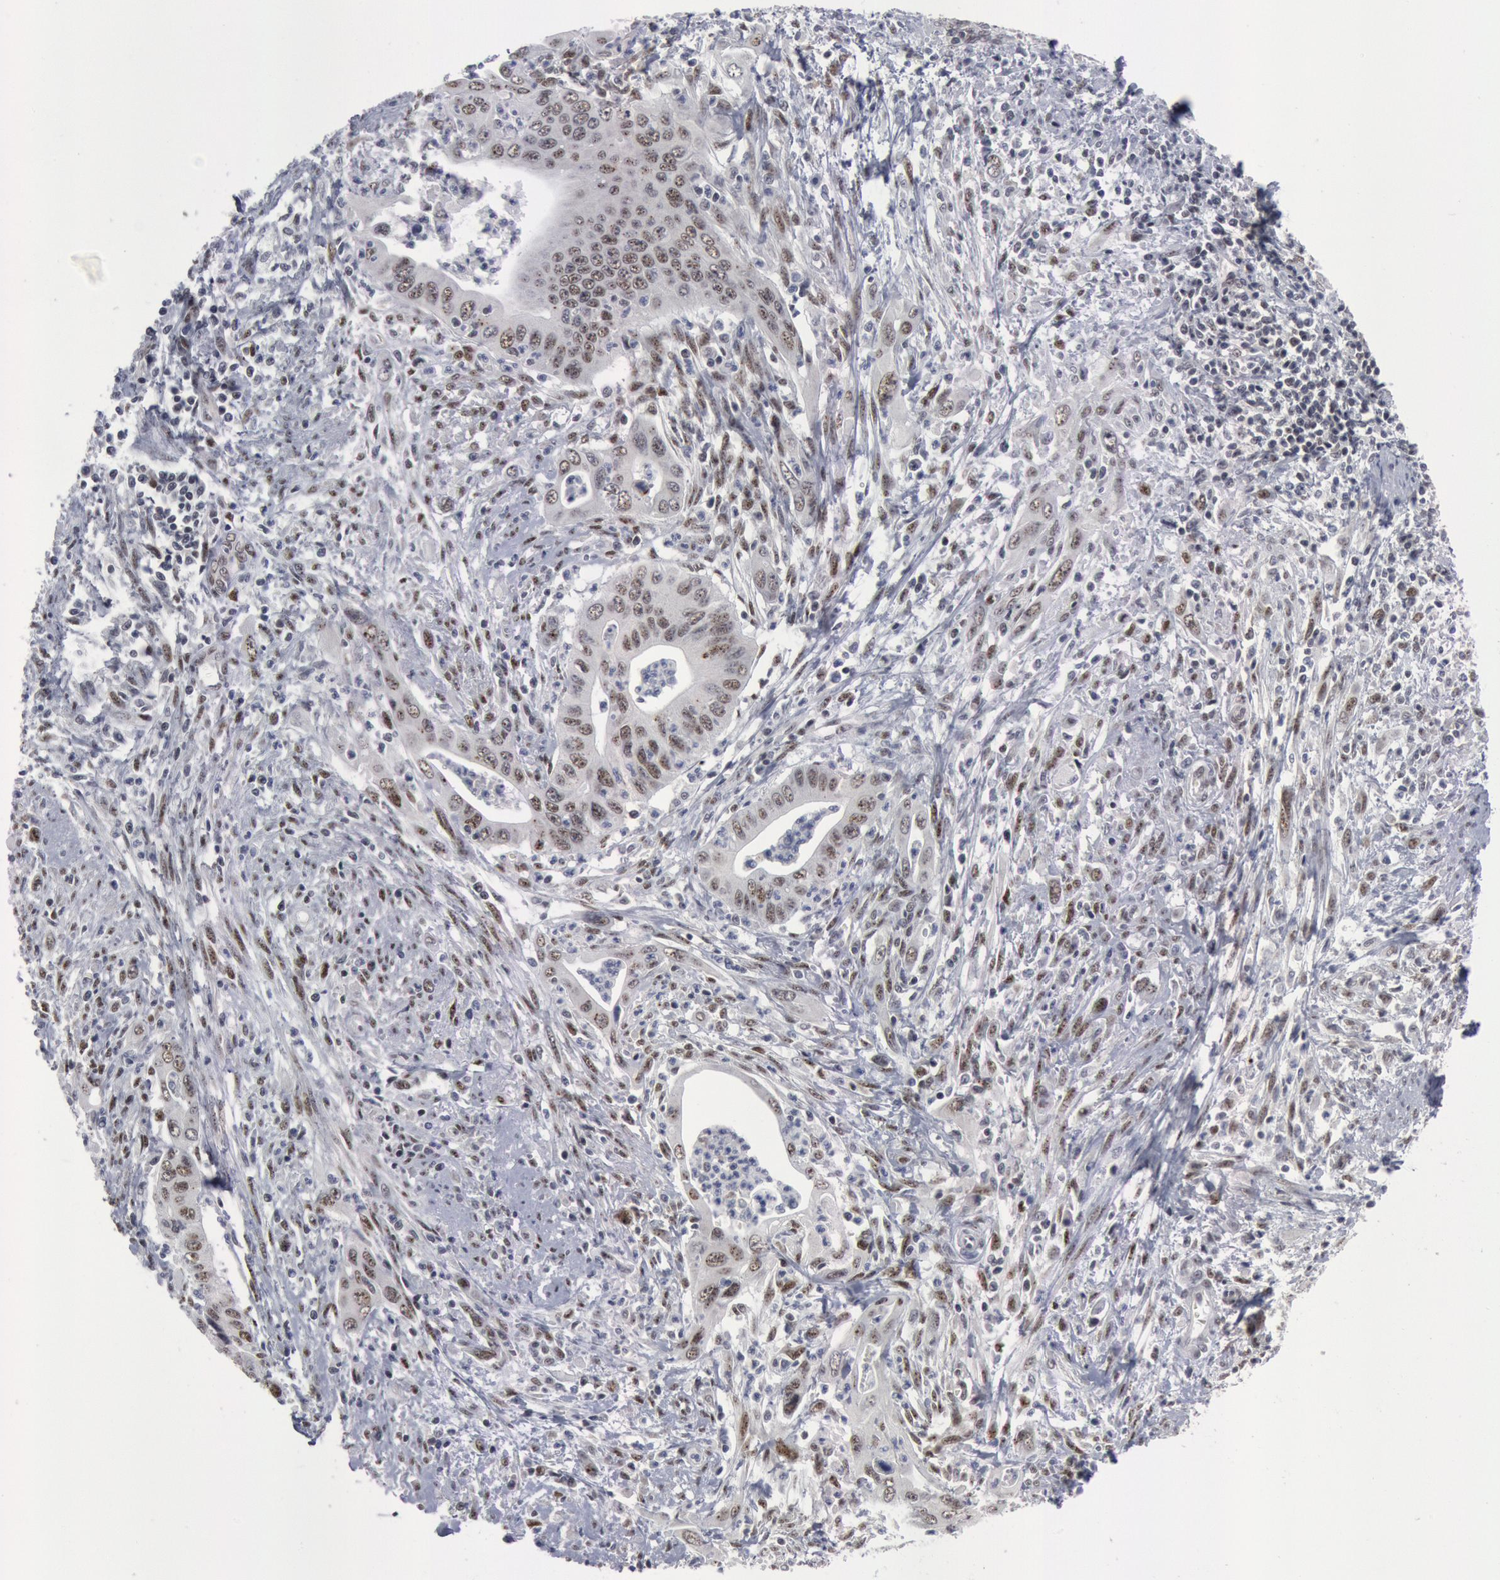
{"staining": {"intensity": "weak", "quantity": "25%-75%", "location": "nuclear"}, "tissue": "cervical cancer", "cell_type": "Tumor cells", "image_type": "cancer", "snomed": [{"axis": "morphology", "description": "Normal tissue, NOS"}, {"axis": "morphology", "description": "Adenocarcinoma, NOS"}, {"axis": "topography", "description": "Cervix"}], "caption": "Immunohistochemistry image of neoplastic tissue: adenocarcinoma (cervical) stained using IHC reveals low levels of weak protein expression localized specifically in the nuclear of tumor cells, appearing as a nuclear brown color.", "gene": "FOXO1", "patient": {"sex": "female", "age": 34}}